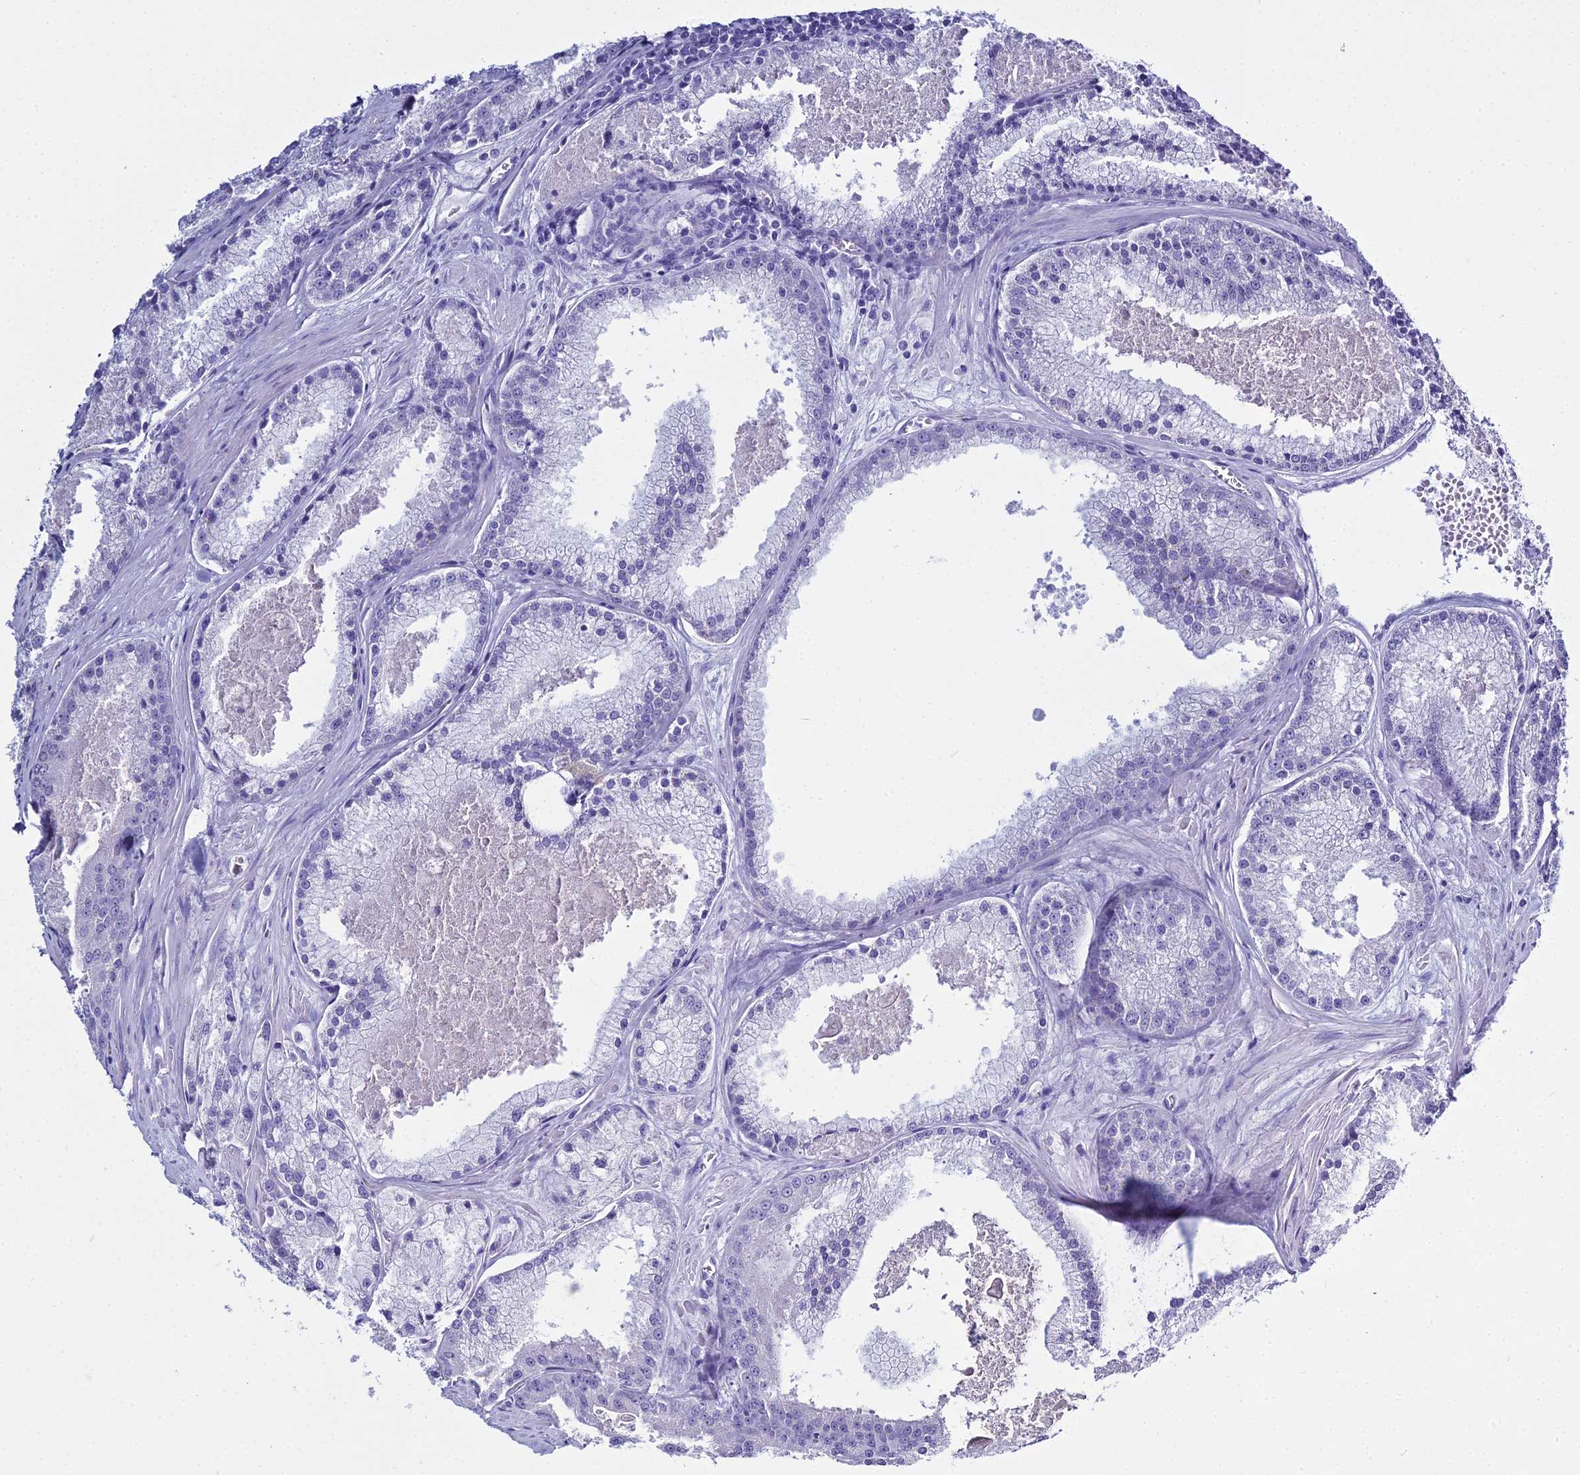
{"staining": {"intensity": "negative", "quantity": "none", "location": "none"}, "tissue": "prostate cancer", "cell_type": "Tumor cells", "image_type": "cancer", "snomed": [{"axis": "morphology", "description": "Adenocarcinoma, High grade"}, {"axis": "topography", "description": "Prostate"}], "caption": "IHC of prostate cancer displays no expression in tumor cells.", "gene": "HMGB4", "patient": {"sex": "male", "age": 61}}